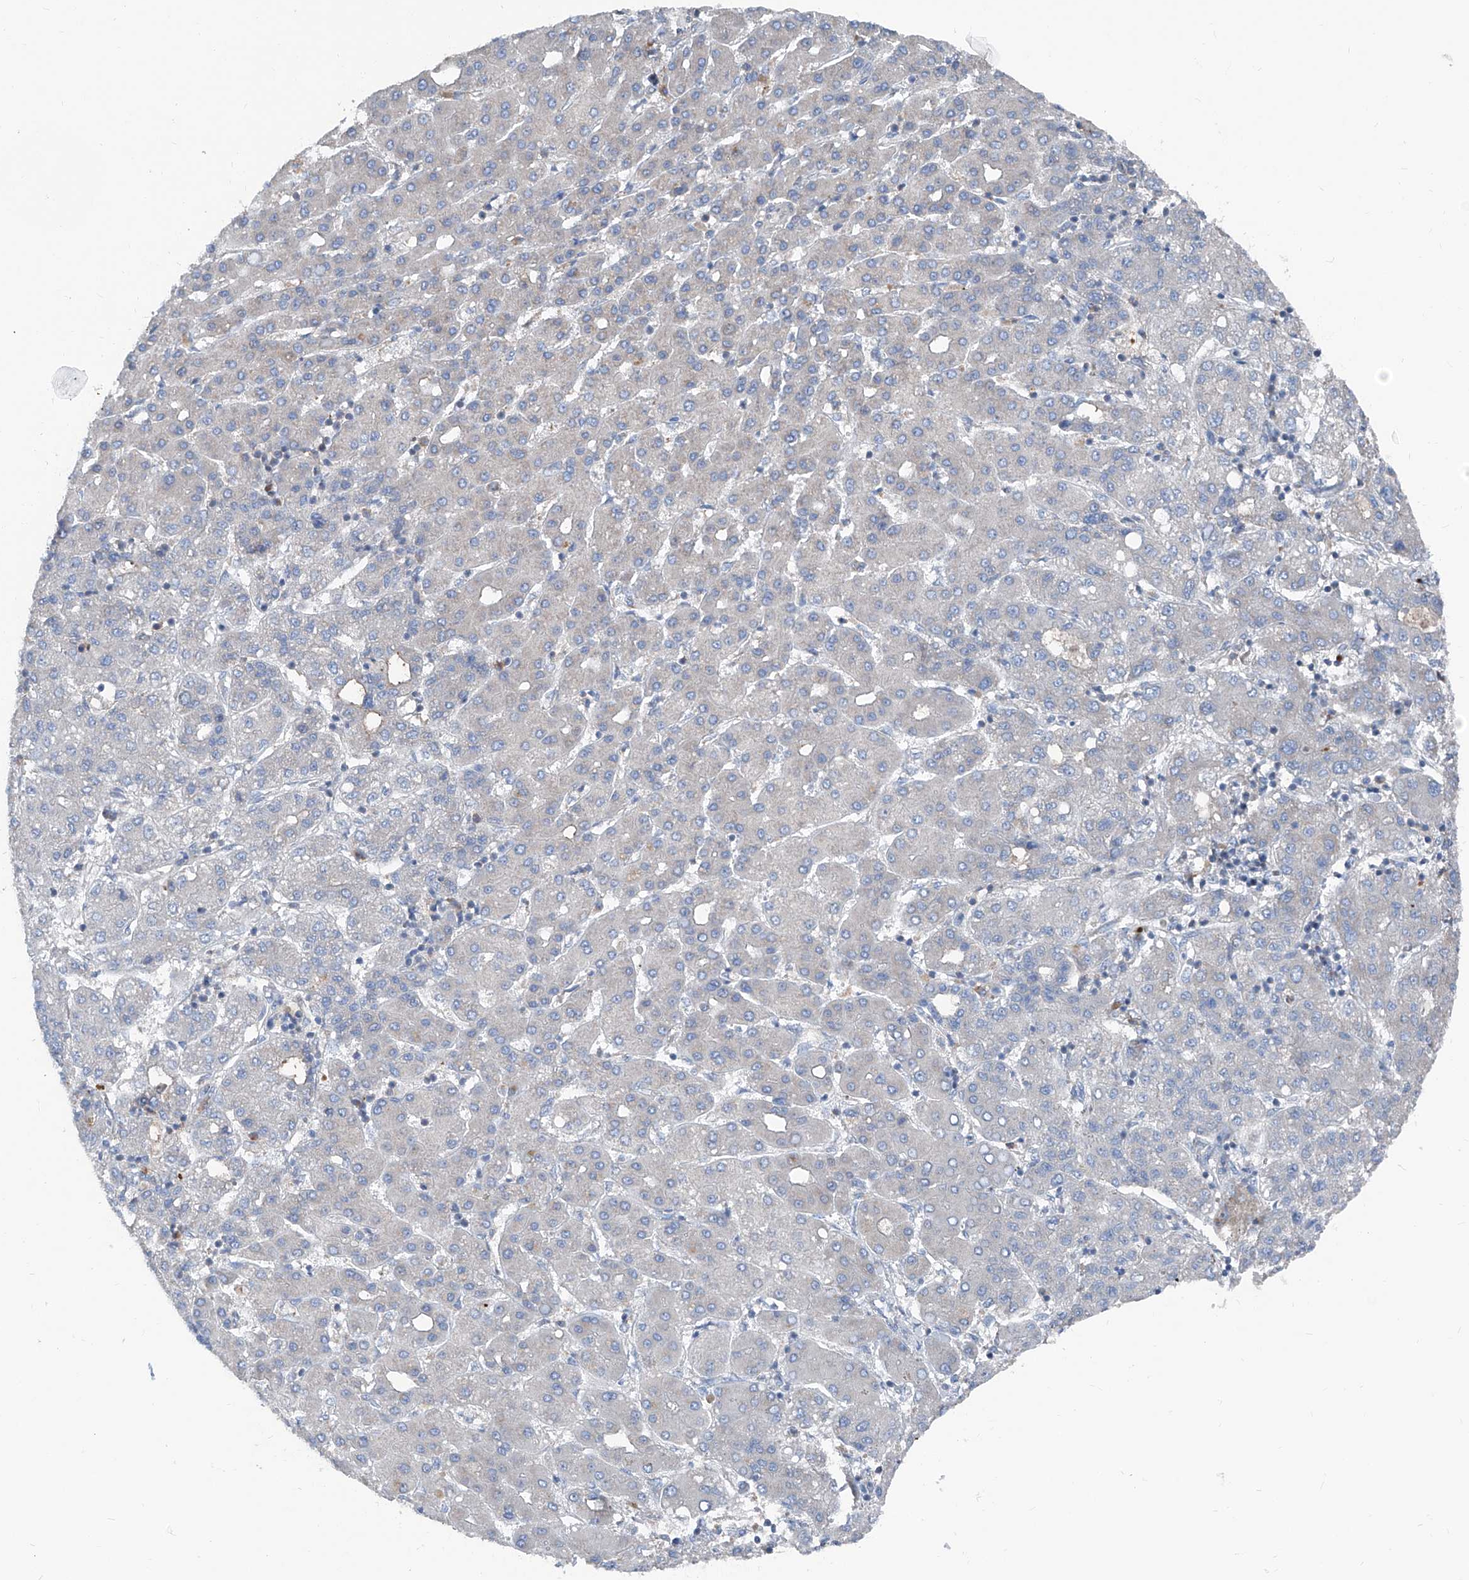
{"staining": {"intensity": "negative", "quantity": "none", "location": "none"}, "tissue": "liver cancer", "cell_type": "Tumor cells", "image_type": "cancer", "snomed": [{"axis": "morphology", "description": "Carcinoma, Hepatocellular, NOS"}, {"axis": "topography", "description": "Liver"}], "caption": "Photomicrograph shows no significant protein expression in tumor cells of liver cancer.", "gene": "GPAT3", "patient": {"sex": "male", "age": 65}}